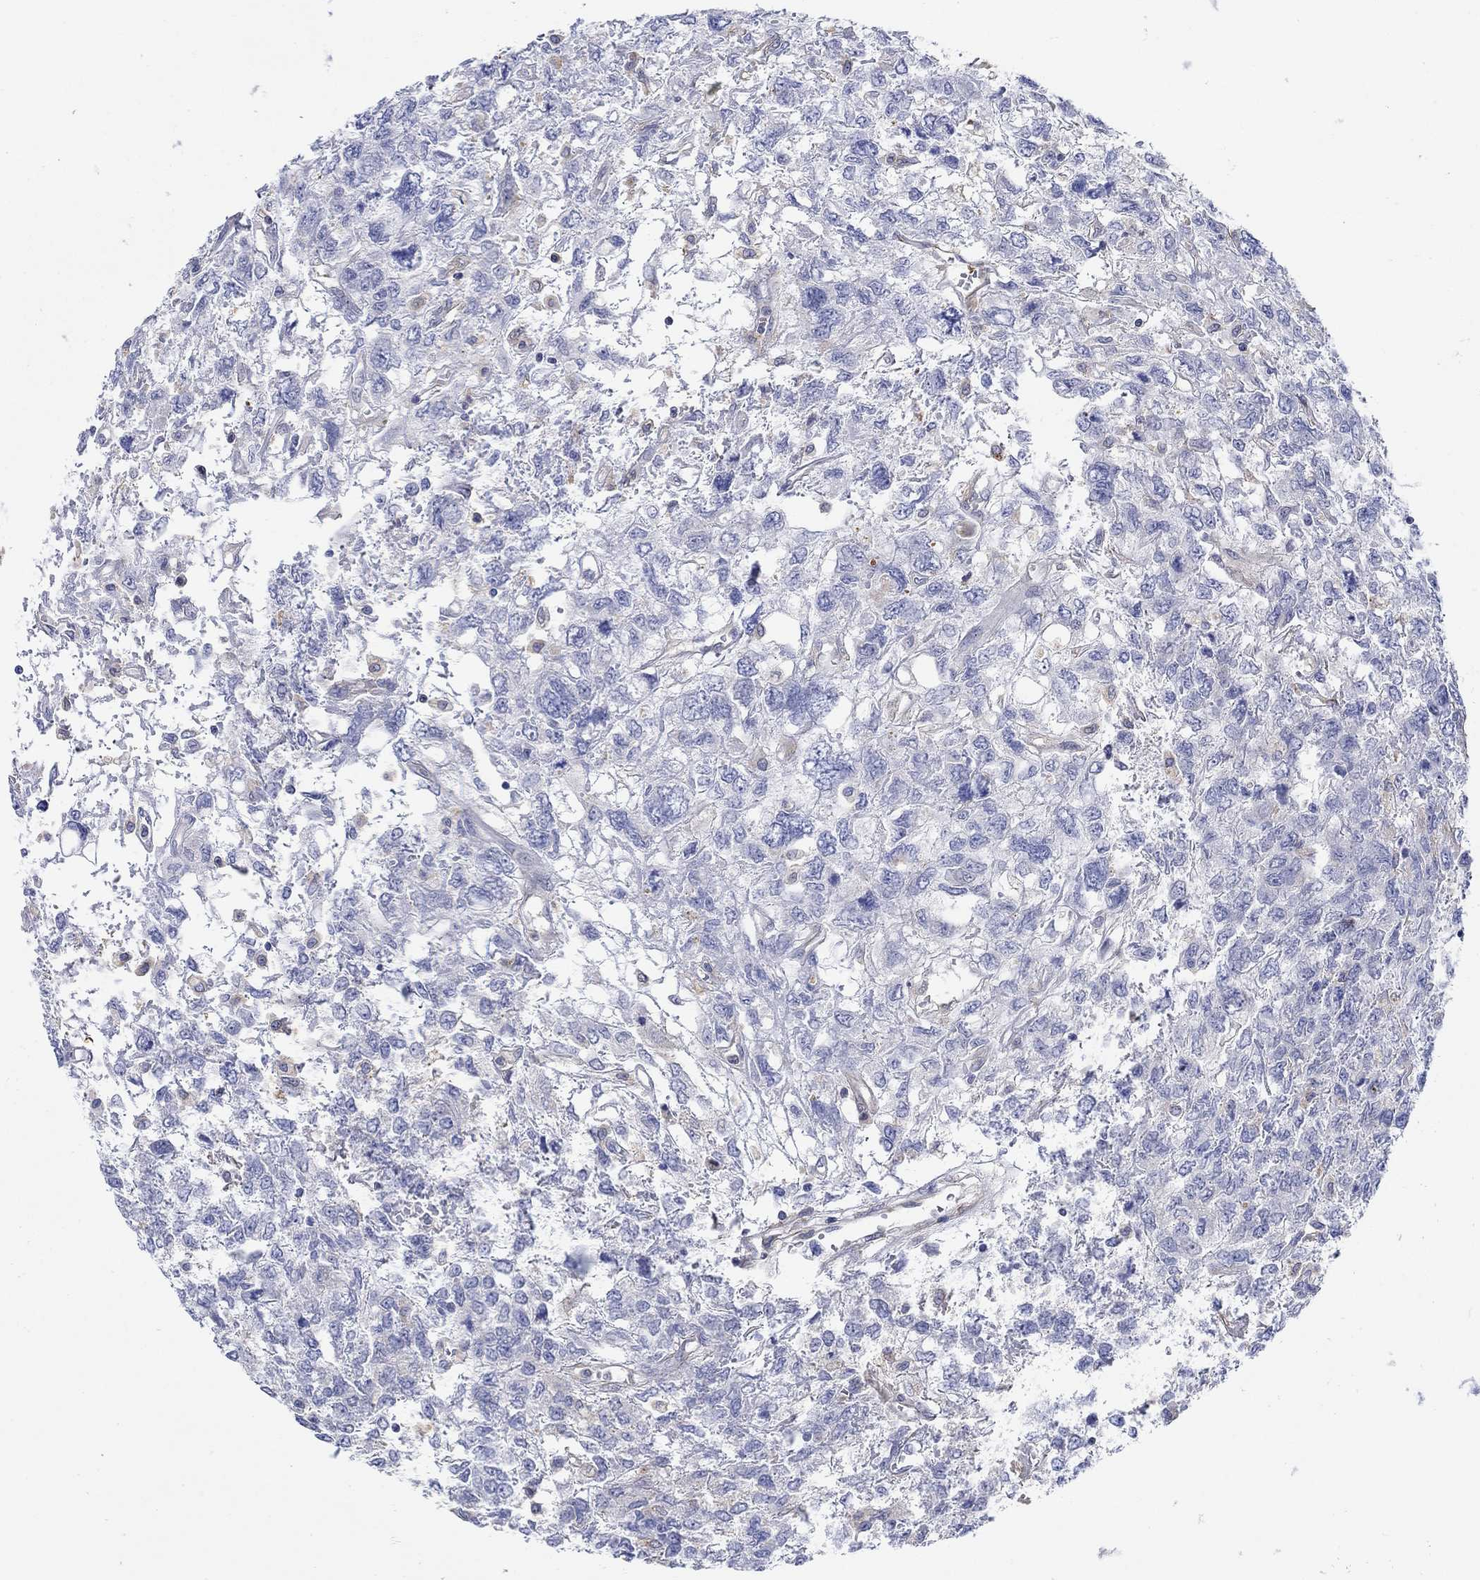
{"staining": {"intensity": "negative", "quantity": "none", "location": "none"}, "tissue": "testis cancer", "cell_type": "Tumor cells", "image_type": "cancer", "snomed": [{"axis": "morphology", "description": "Seminoma, NOS"}, {"axis": "topography", "description": "Testis"}], "caption": "Immunohistochemistry (IHC) of testis cancer (seminoma) displays no expression in tumor cells.", "gene": "TEKT3", "patient": {"sex": "male", "age": 52}}